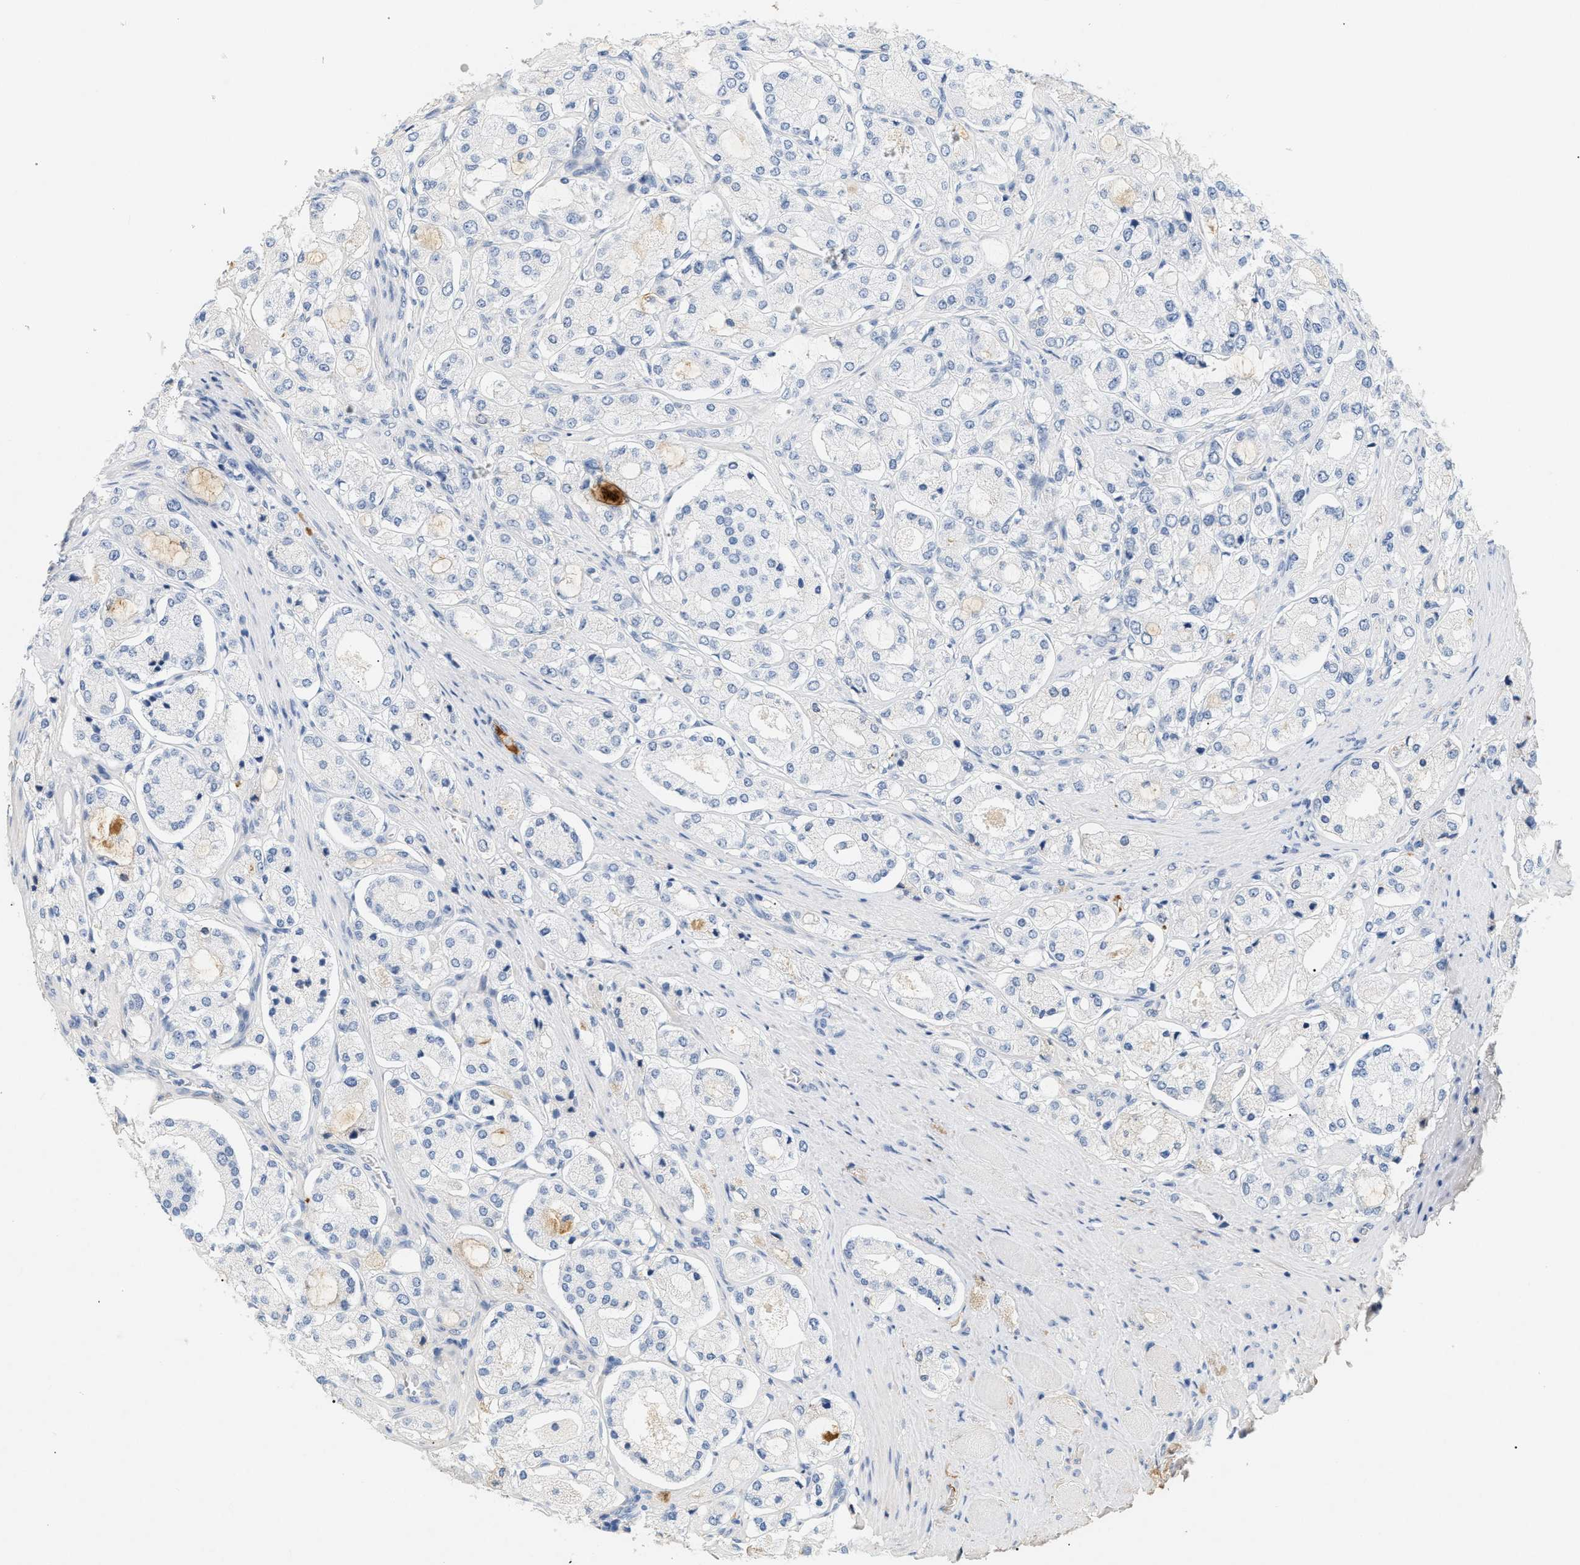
{"staining": {"intensity": "negative", "quantity": "none", "location": "none"}, "tissue": "prostate cancer", "cell_type": "Tumor cells", "image_type": "cancer", "snomed": [{"axis": "morphology", "description": "Adenocarcinoma, High grade"}, {"axis": "topography", "description": "Prostate"}], "caption": "Prostate adenocarcinoma (high-grade) stained for a protein using immunohistochemistry demonstrates no staining tumor cells.", "gene": "CFH", "patient": {"sex": "male", "age": 65}}